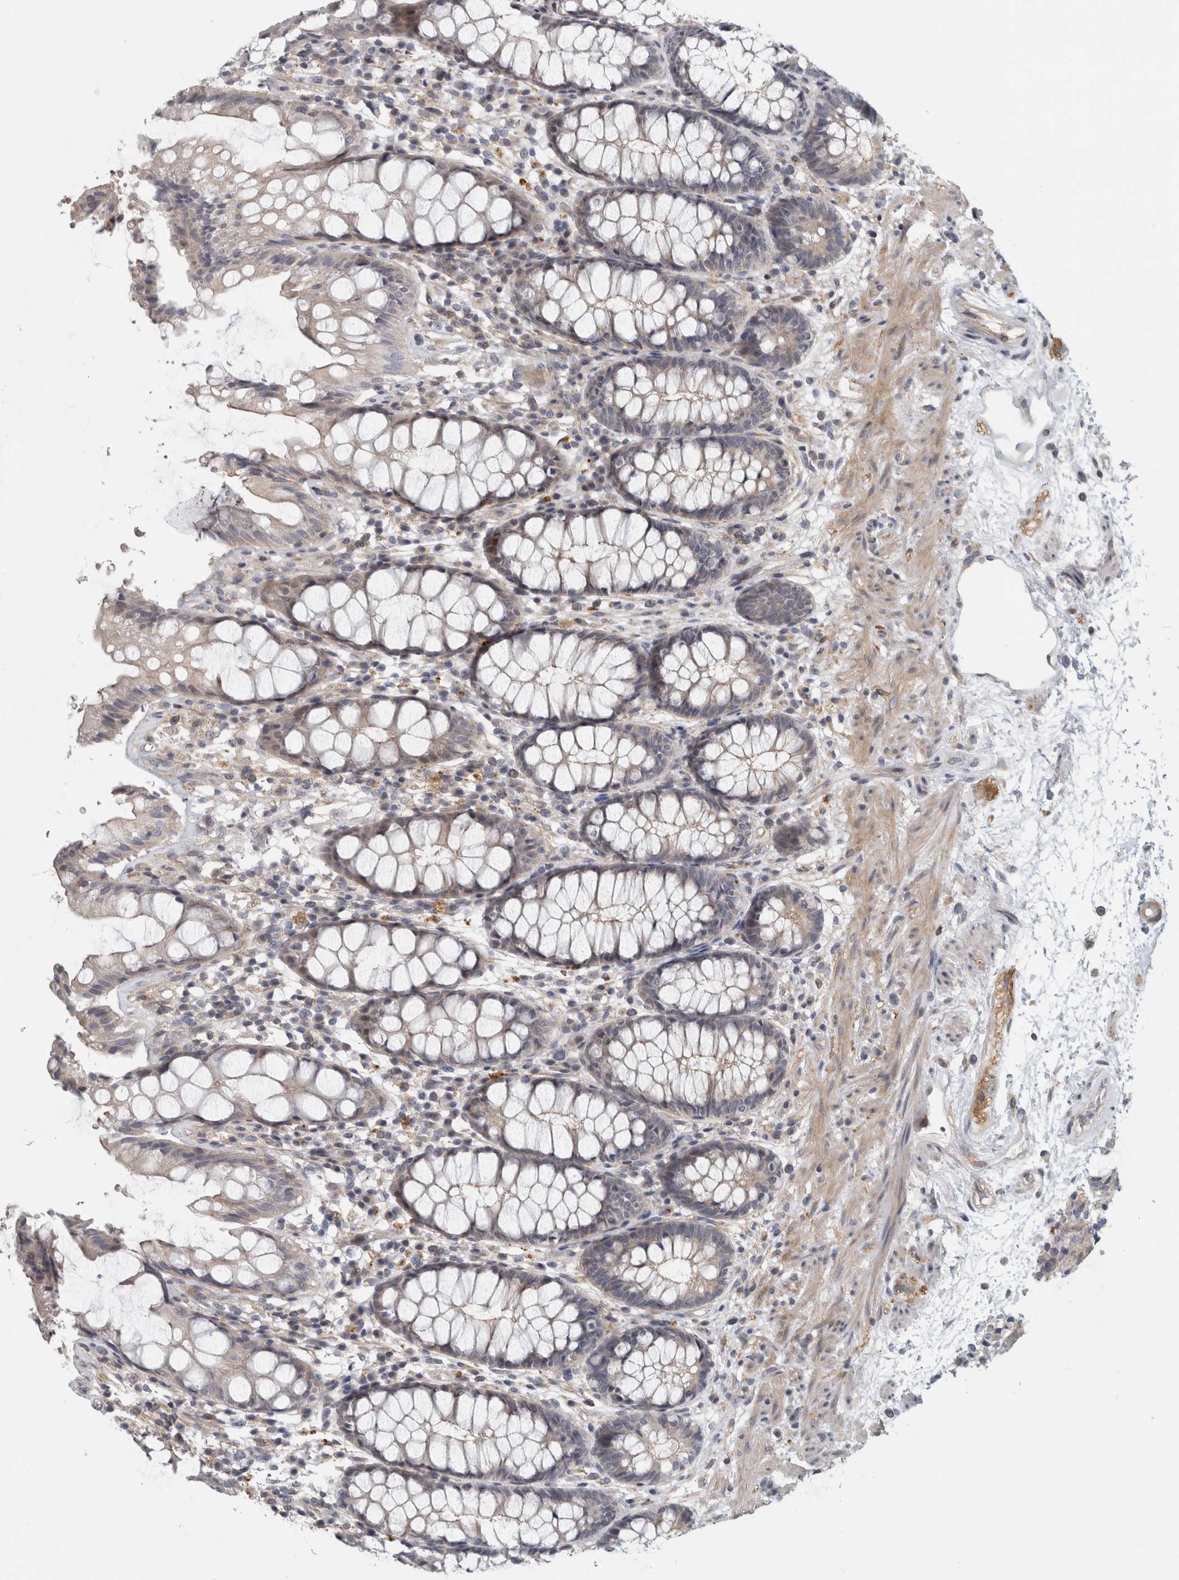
{"staining": {"intensity": "weak", "quantity": "25%-75%", "location": "cytoplasmic/membranous"}, "tissue": "rectum", "cell_type": "Glandular cells", "image_type": "normal", "snomed": [{"axis": "morphology", "description": "Normal tissue, NOS"}, {"axis": "topography", "description": "Rectum"}], "caption": "A brown stain shows weak cytoplasmic/membranous staining of a protein in glandular cells of benign rectum.", "gene": "ZNF804B", "patient": {"sex": "male", "age": 64}}